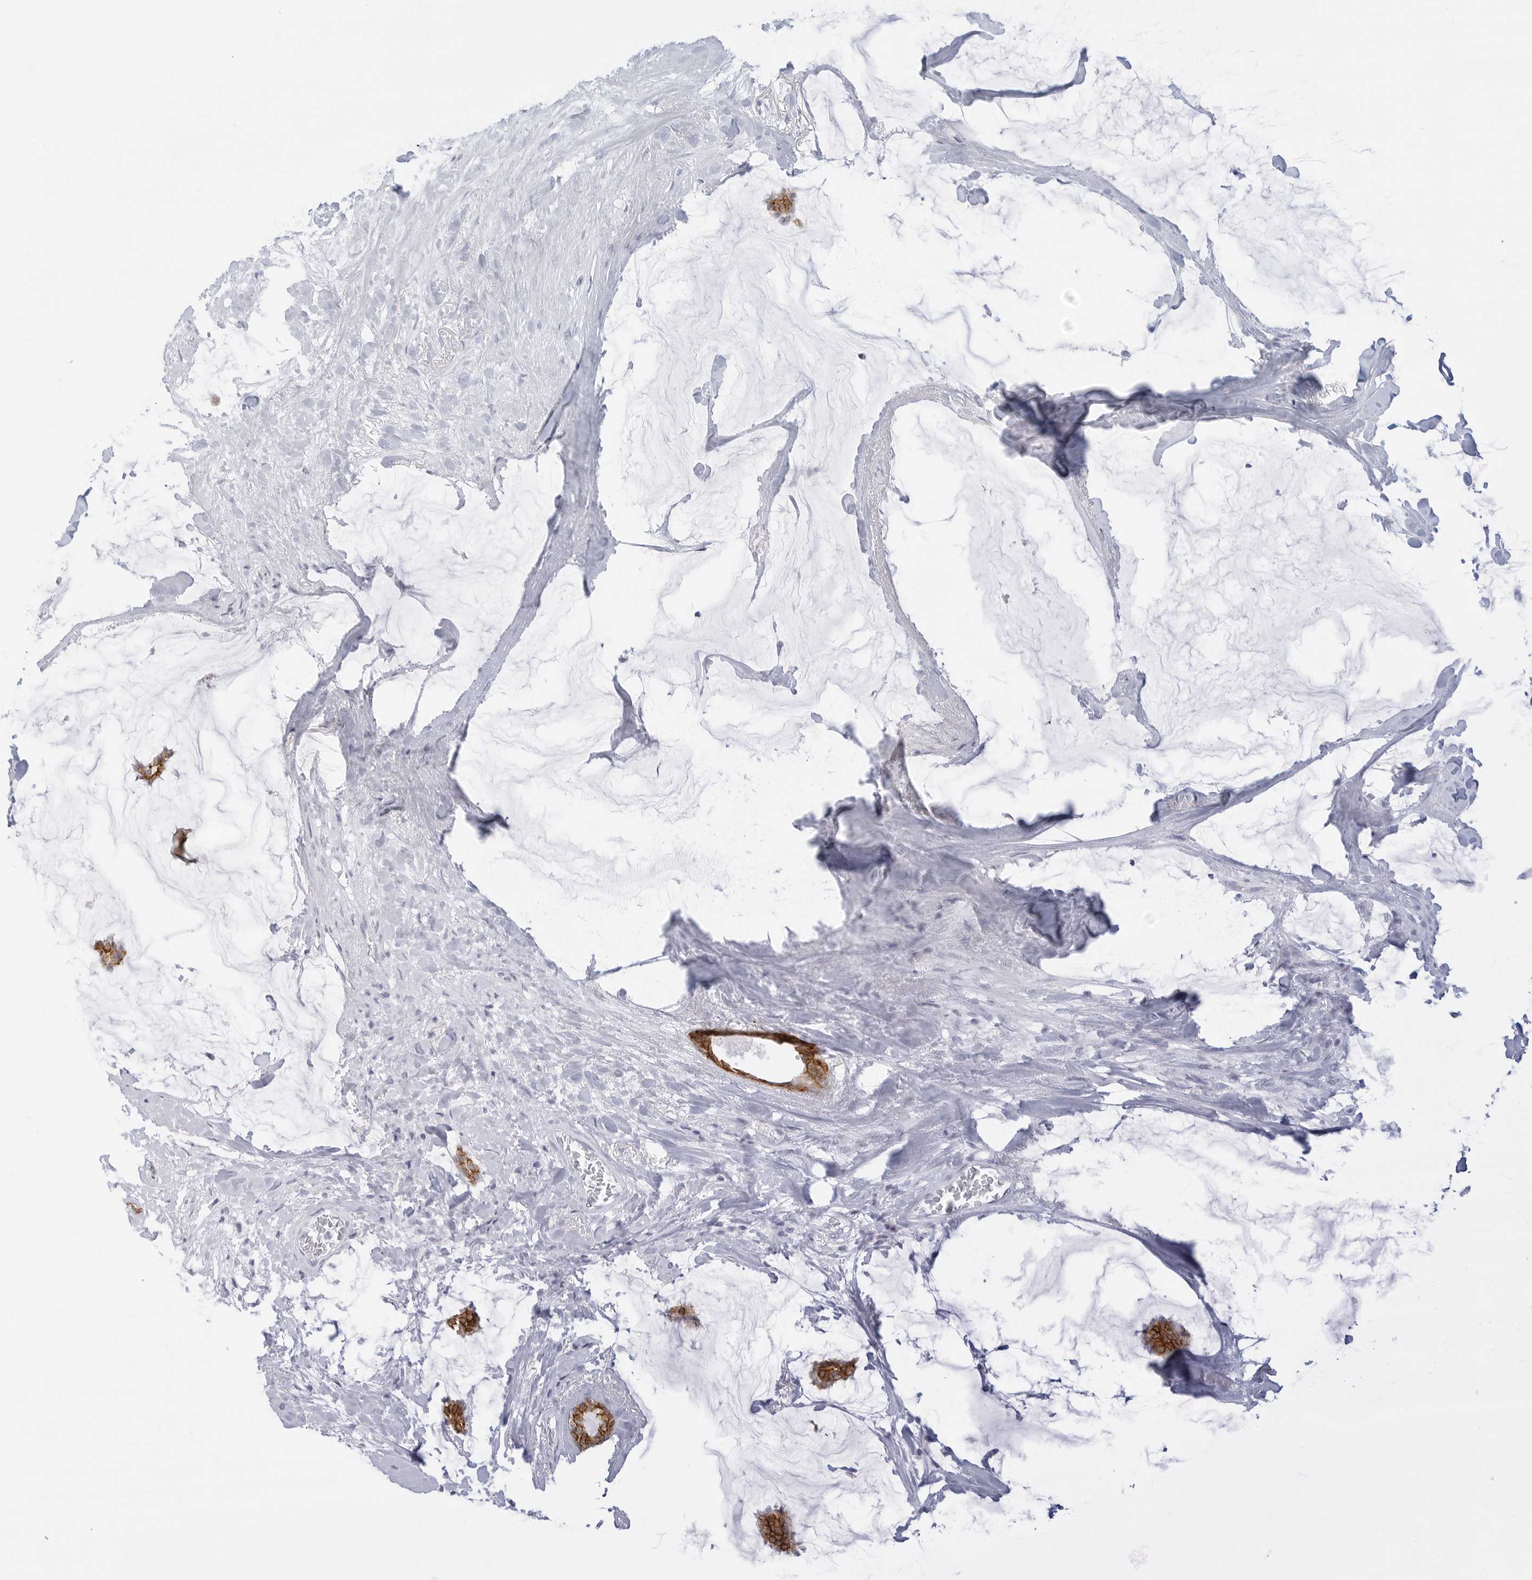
{"staining": {"intensity": "moderate", "quantity": ">75%", "location": "cytoplasmic/membranous"}, "tissue": "breast cancer", "cell_type": "Tumor cells", "image_type": "cancer", "snomed": [{"axis": "morphology", "description": "Duct carcinoma"}, {"axis": "topography", "description": "Breast"}], "caption": "IHC micrograph of breast cancer stained for a protein (brown), which reveals medium levels of moderate cytoplasmic/membranous staining in about >75% of tumor cells.", "gene": "CDH1", "patient": {"sex": "female", "age": 93}}